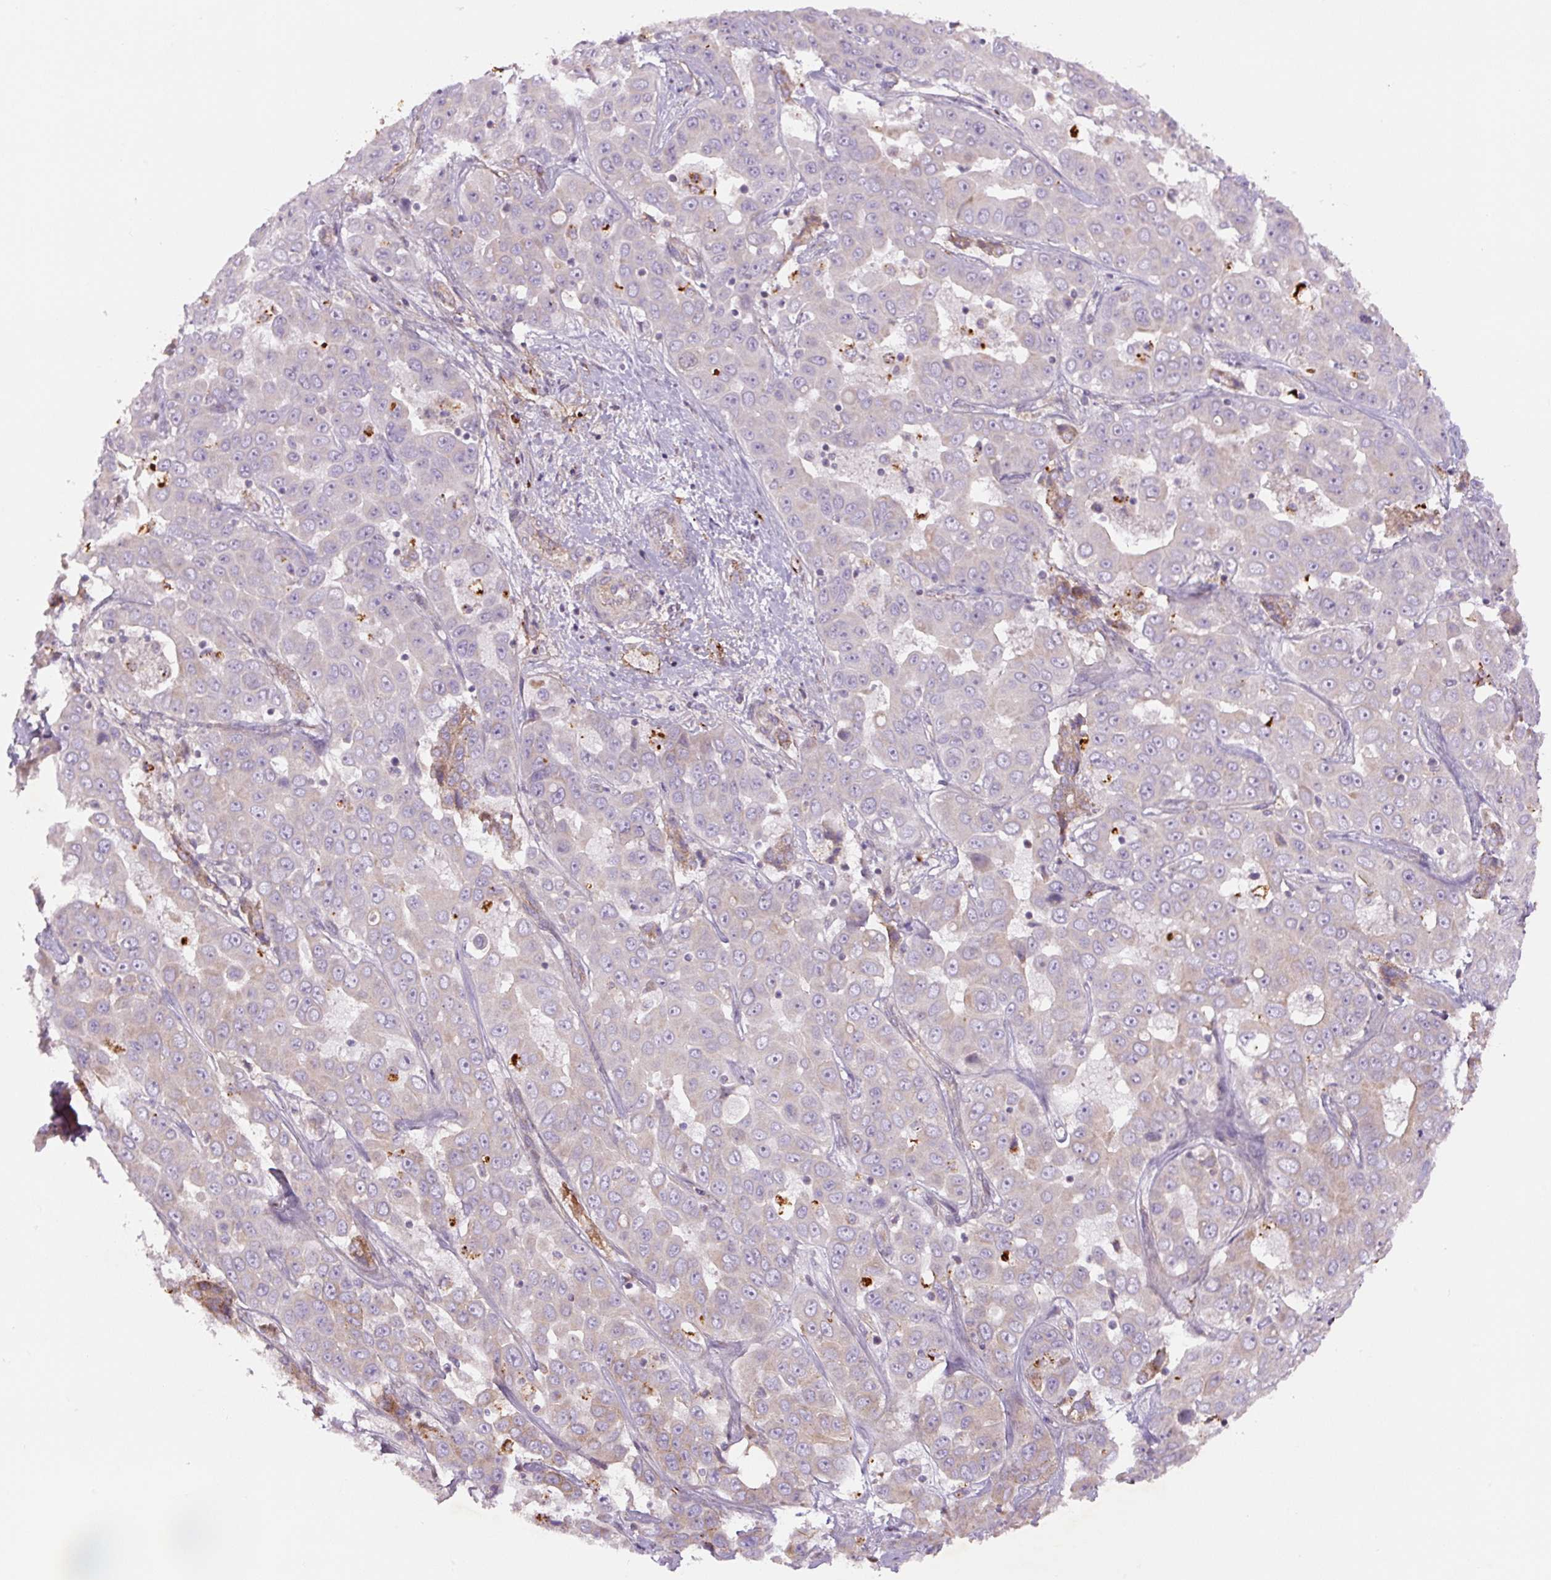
{"staining": {"intensity": "negative", "quantity": "none", "location": "none"}, "tissue": "liver cancer", "cell_type": "Tumor cells", "image_type": "cancer", "snomed": [{"axis": "morphology", "description": "Cholangiocarcinoma"}, {"axis": "topography", "description": "Liver"}], "caption": "The IHC photomicrograph has no significant staining in tumor cells of liver cancer (cholangiocarcinoma) tissue.", "gene": "CCNI2", "patient": {"sex": "female", "age": 52}}